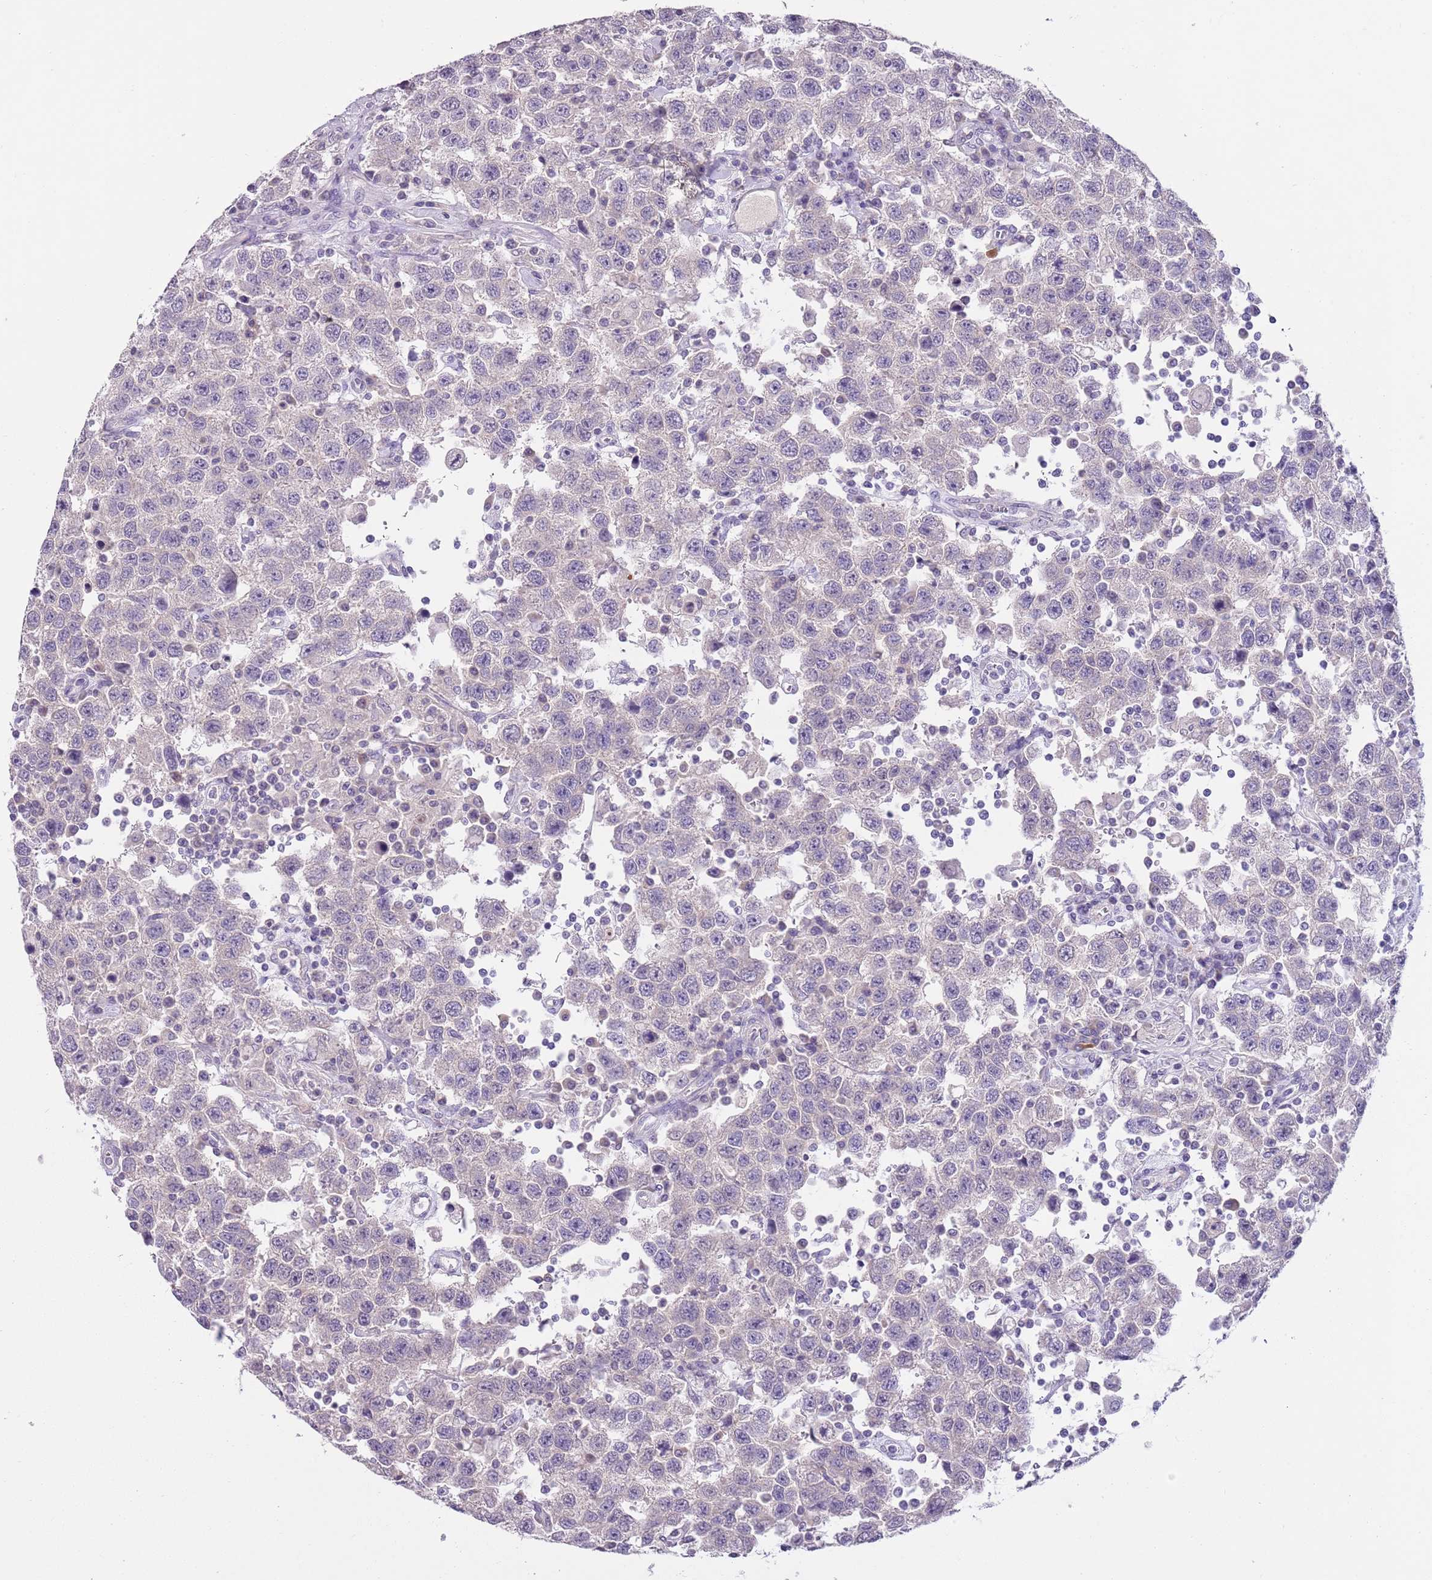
{"staining": {"intensity": "negative", "quantity": "none", "location": "none"}, "tissue": "testis cancer", "cell_type": "Tumor cells", "image_type": "cancer", "snomed": [{"axis": "morphology", "description": "Seminoma, NOS"}, {"axis": "topography", "description": "Testis"}], "caption": "Immunohistochemistry micrograph of neoplastic tissue: human testis cancer stained with DAB exhibits no significant protein staining in tumor cells.", "gene": "SLC35E3", "patient": {"sex": "male", "age": 41}}